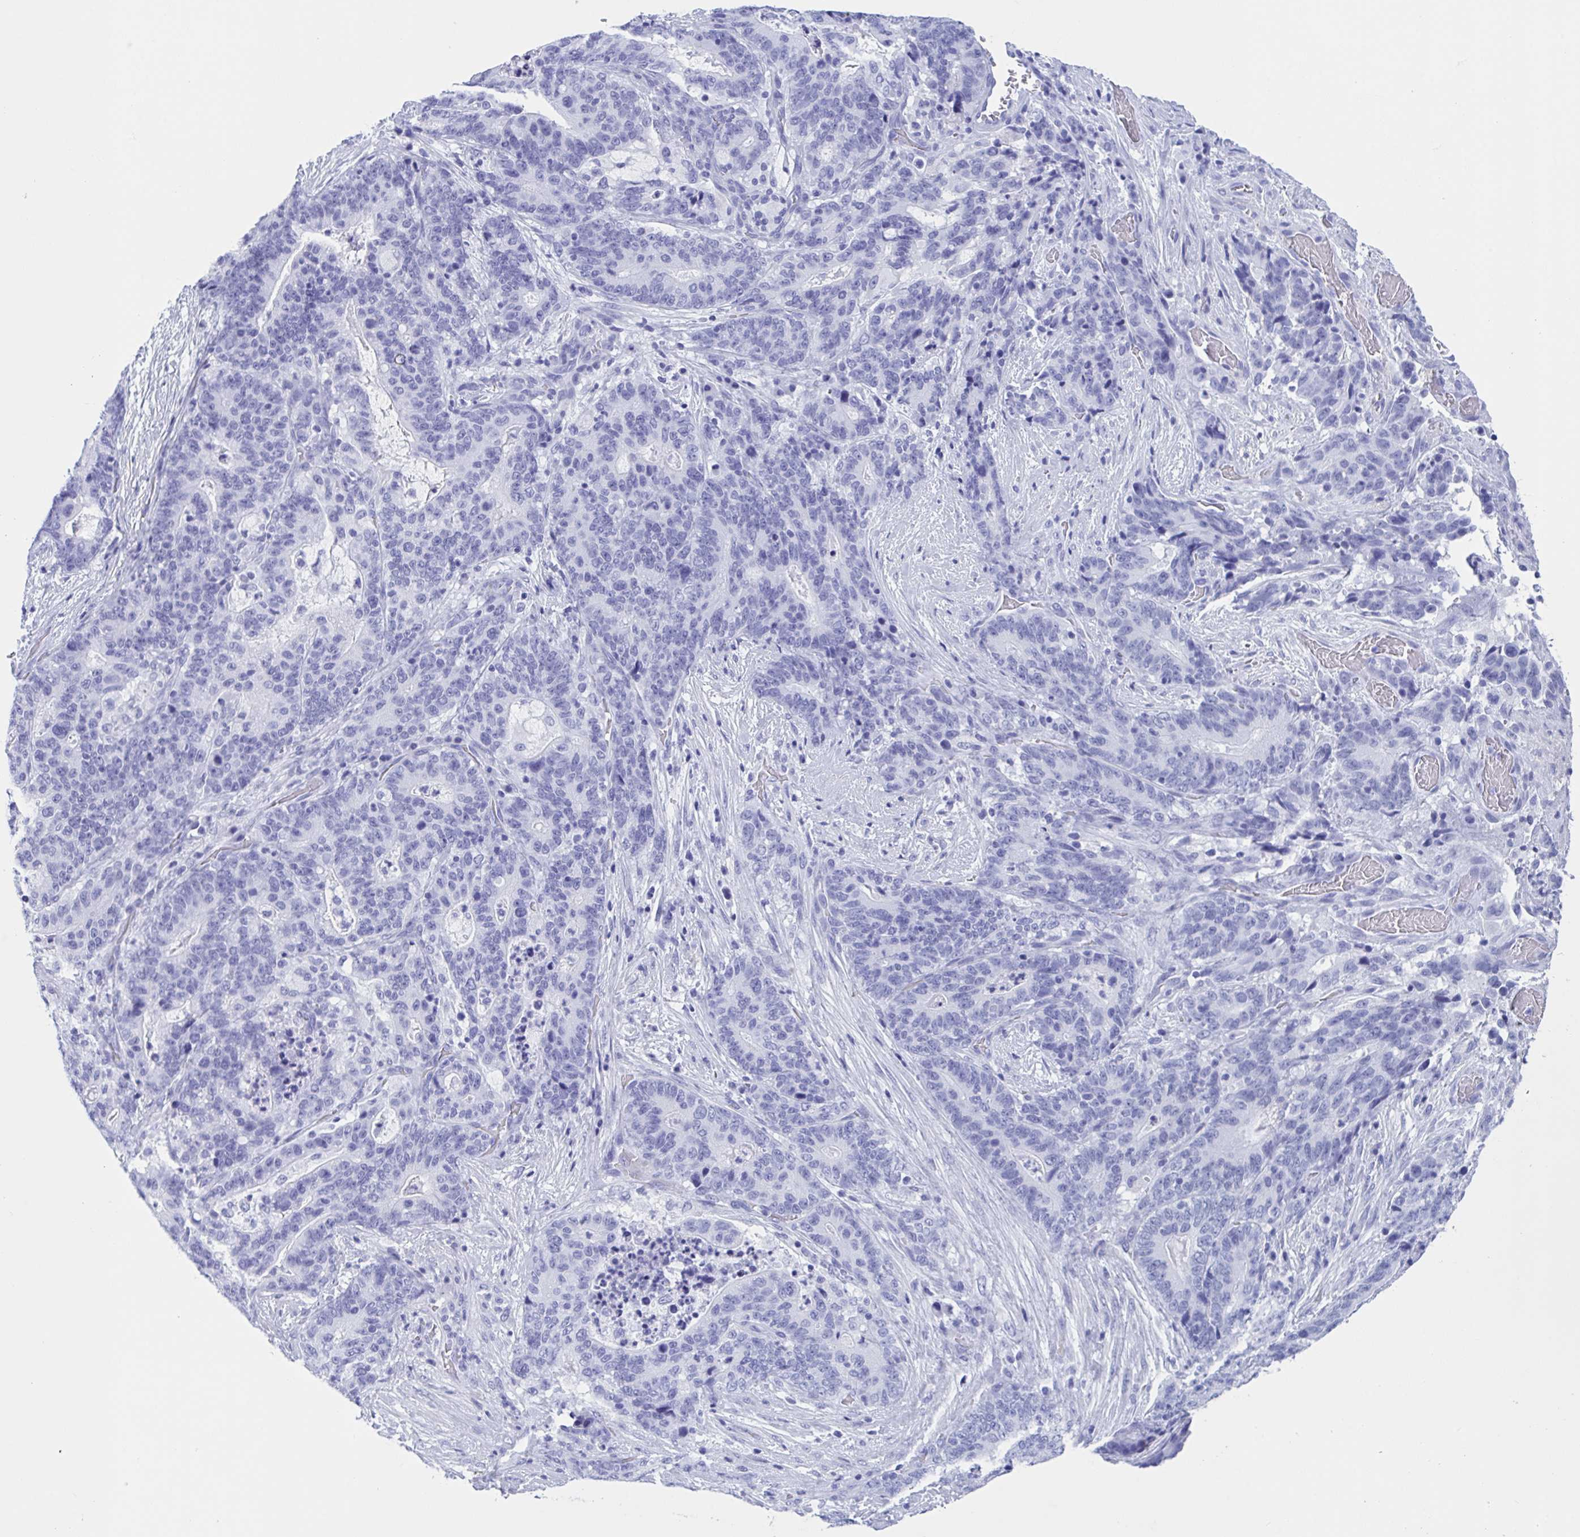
{"staining": {"intensity": "negative", "quantity": "none", "location": "none"}, "tissue": "stomach cancer", "cell_type": "Tumor cells", "image_type": "cancer", "snomed": [{"axis": "morphology", "description": "Normal tissue, NOS"}, {"axis": "morphology", "description": "Adenocarcinoma, NOS"}, {"axis": "topography", "description": "Stomach"}], "caption": "Immunohistochemistry micrograph of stomach cancer (adenocarcinoma) stained for a protein (brown), which displays no positivity in tumor cells. (DAB immunohistochemistry (IHC) visualized using brightfield microscopy, high magnification).", "gene": "ZNF850", "patient": {"sex": "female", "age": 64}}